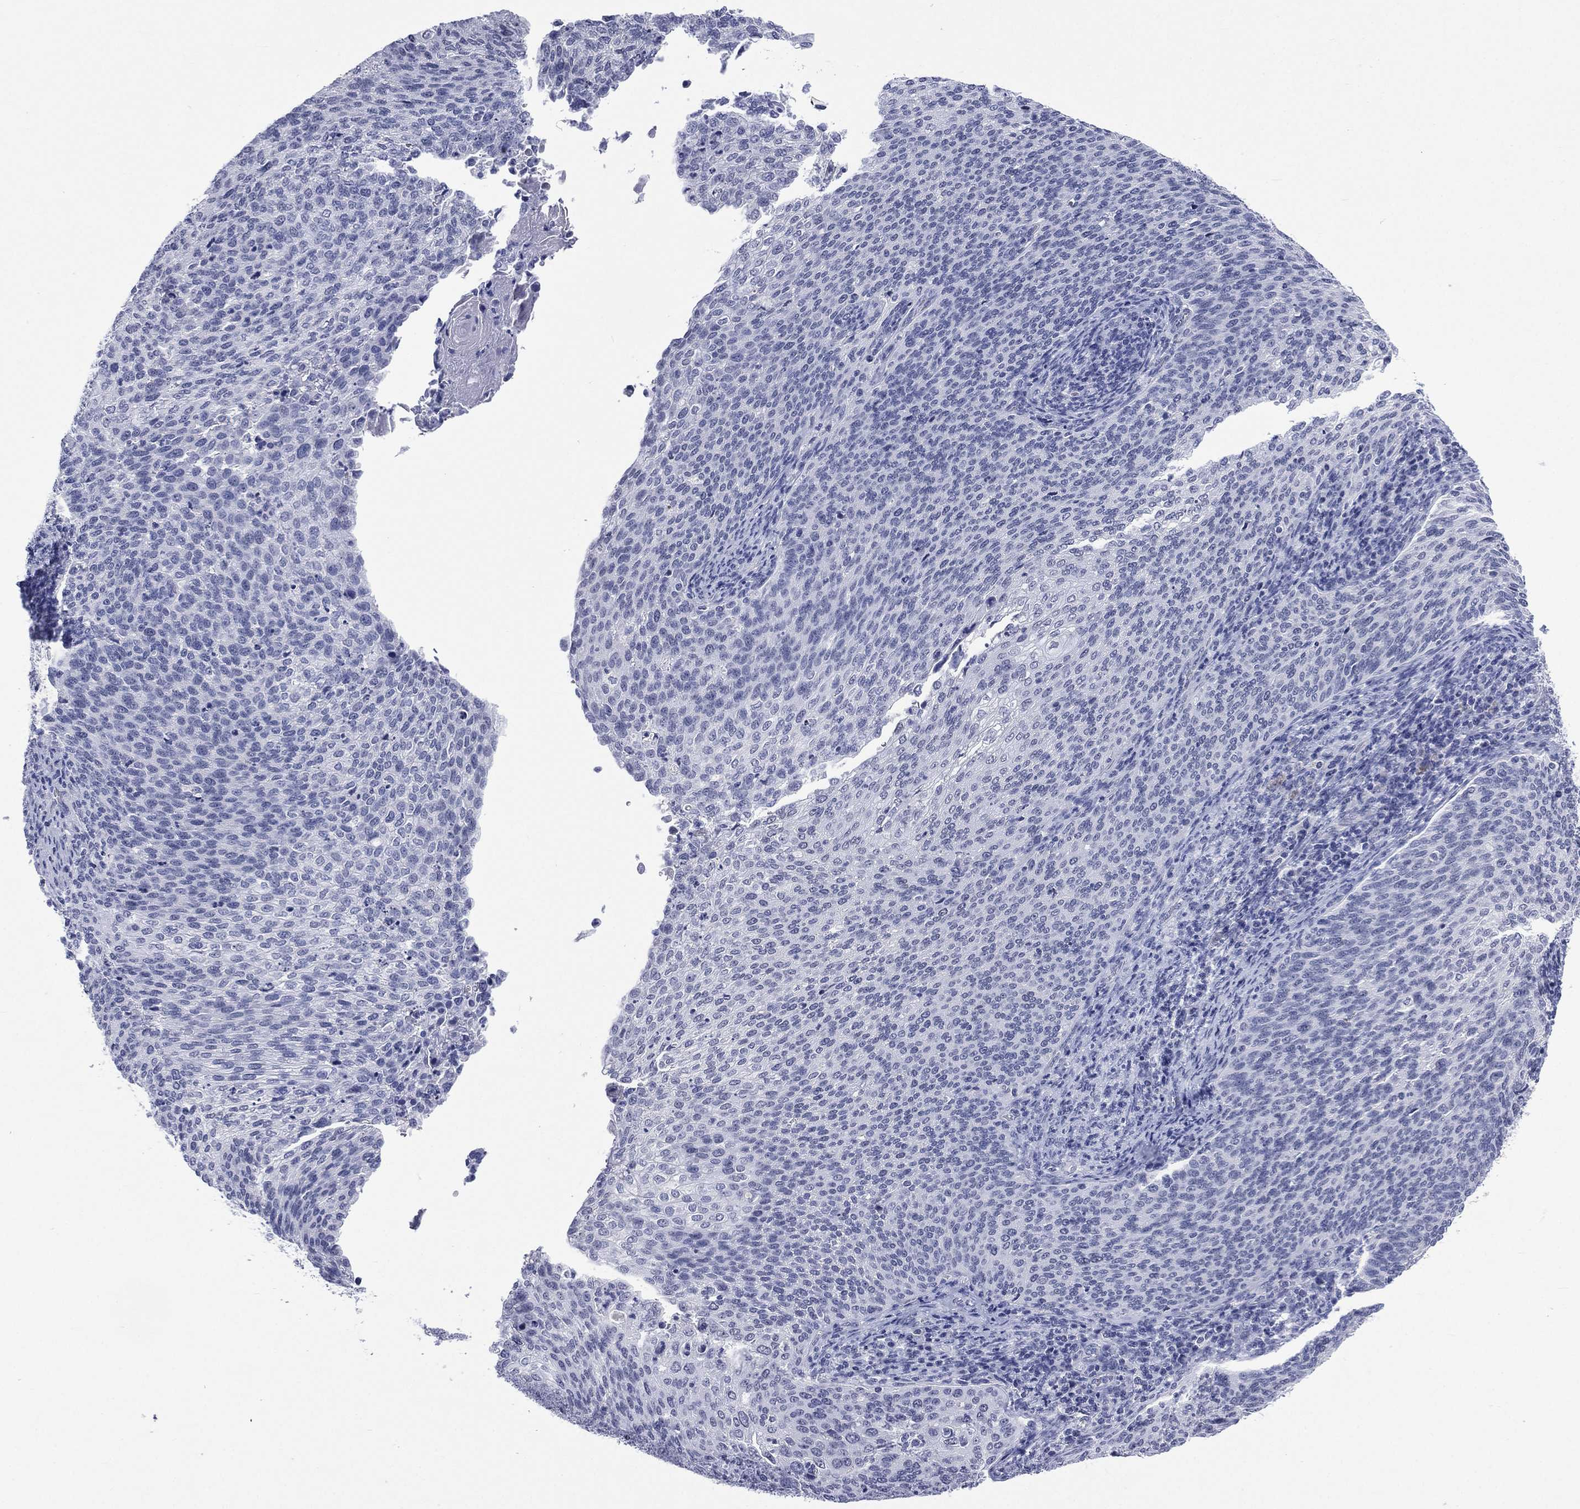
{"staining": {"intensity": "negative", "quantity": "none", "location": "none"}, "tissue": "cervical cancer", "cell_type": "Tumor cells", "image_type": "cancer", "snomed": [{"axis": "morphology", "description": "Squamous cell carcinoma, NOS"}, {"axis": "topography", "description": "Cervix"}], "caption": "Tumor cells show no significant protein expression in cervical cancer (squamous cell carcinoma).", "gene": "SSX1", "patient": {"sex": "female", "age": 52}}